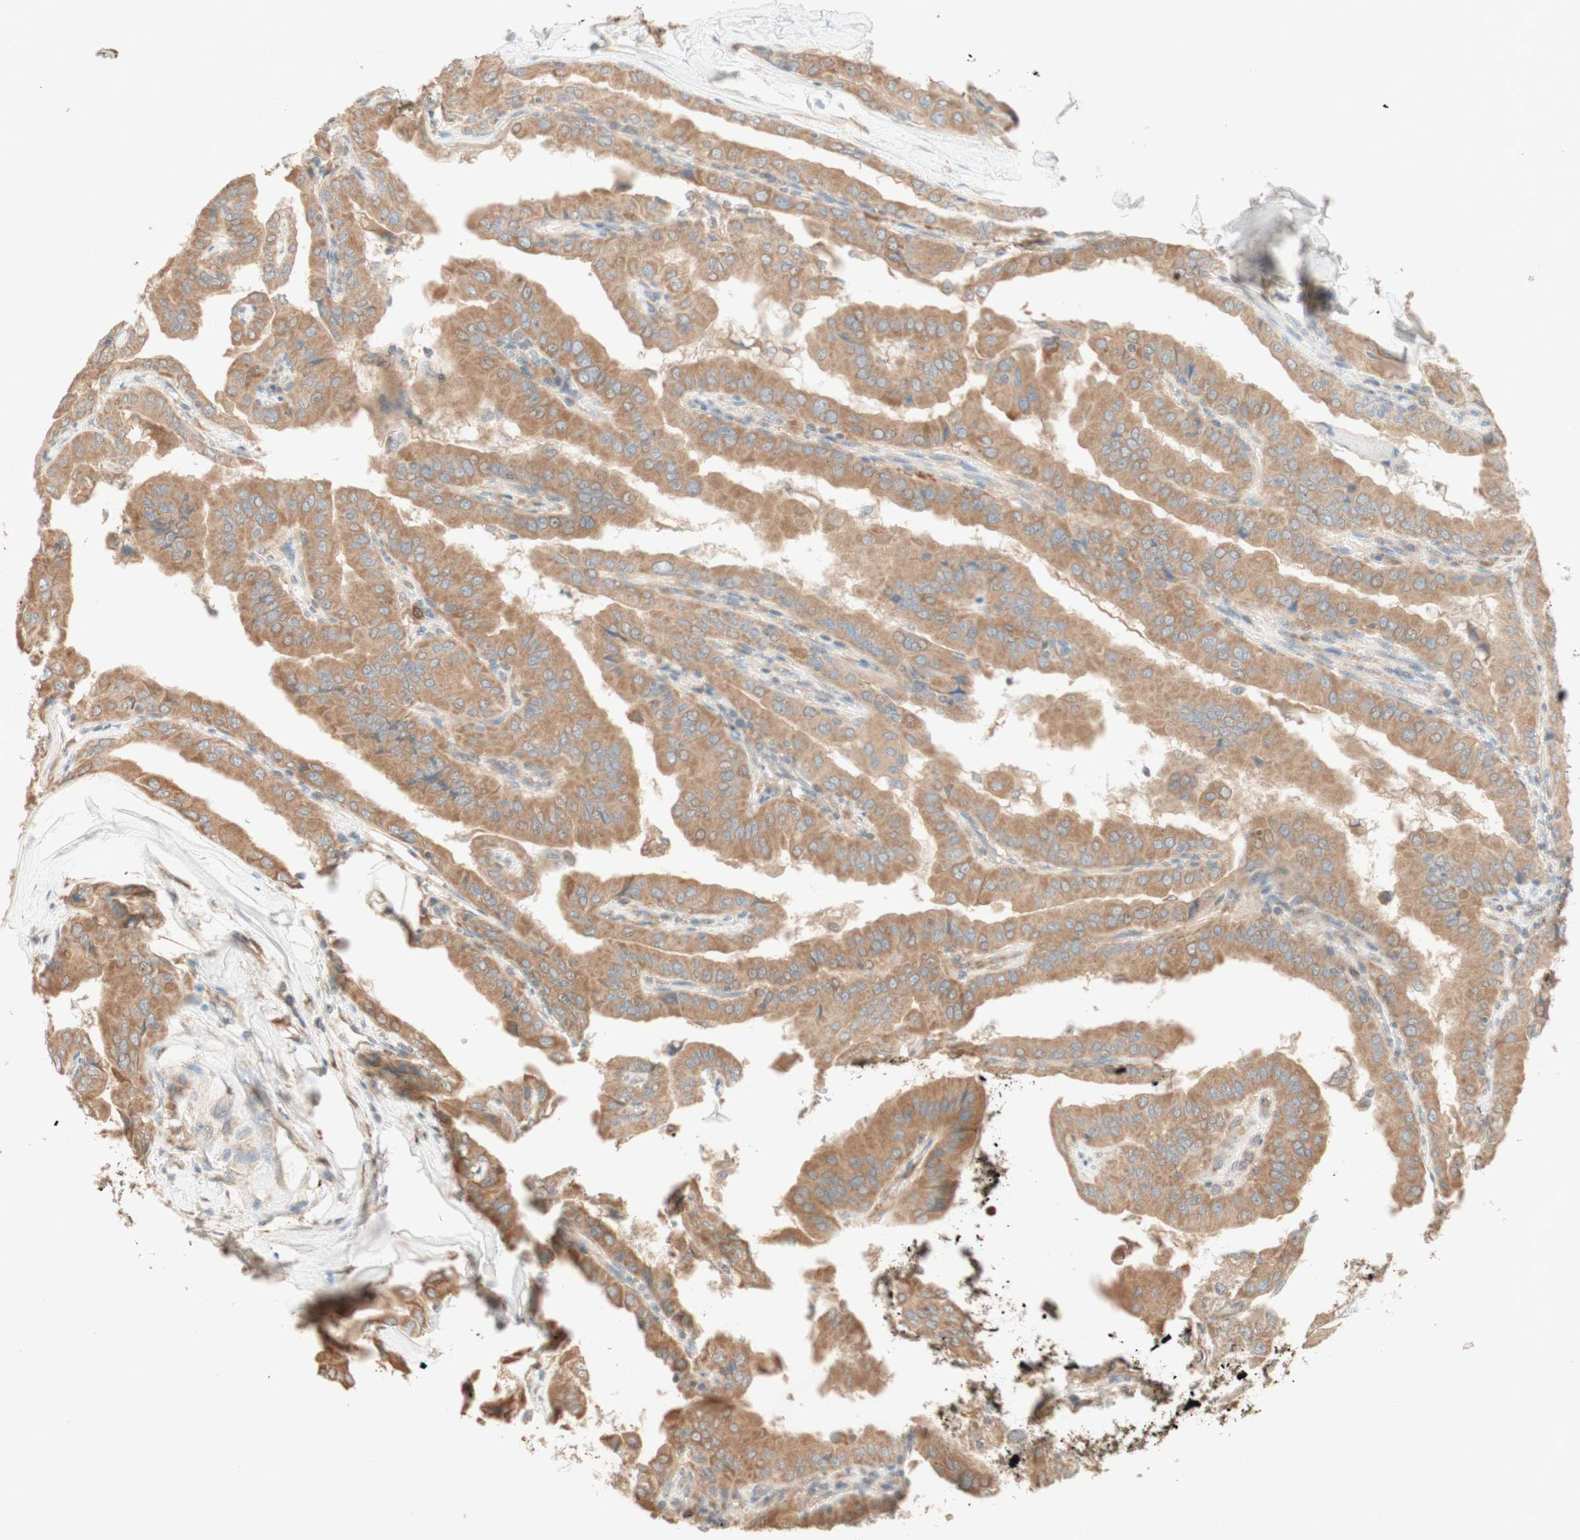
{"staining": {"intensity": "moderate", "quantity": ">75%", "location": "cytoplasmic/membranous"}, "tissue": "thyroid cancer", "cell_type": "Tumor cells", "image_type": "cancer", "snomed": [{"axis": "morphology", "description": "Papillary adenocarcinoma, NOS"}, {"axis": "topography", "description": "Thyroid gland"}], "caption": "The photomicrograph reveals a brown stain indicating the presence of a protein in the cytoplasmic/membranous of tumor cells in thyroid papillary adenocarcinoma. (IHC, brightfield microscopy, high magnification).", "gene": "CLCN2", "patient": {"sex": "male", "age": 33}}